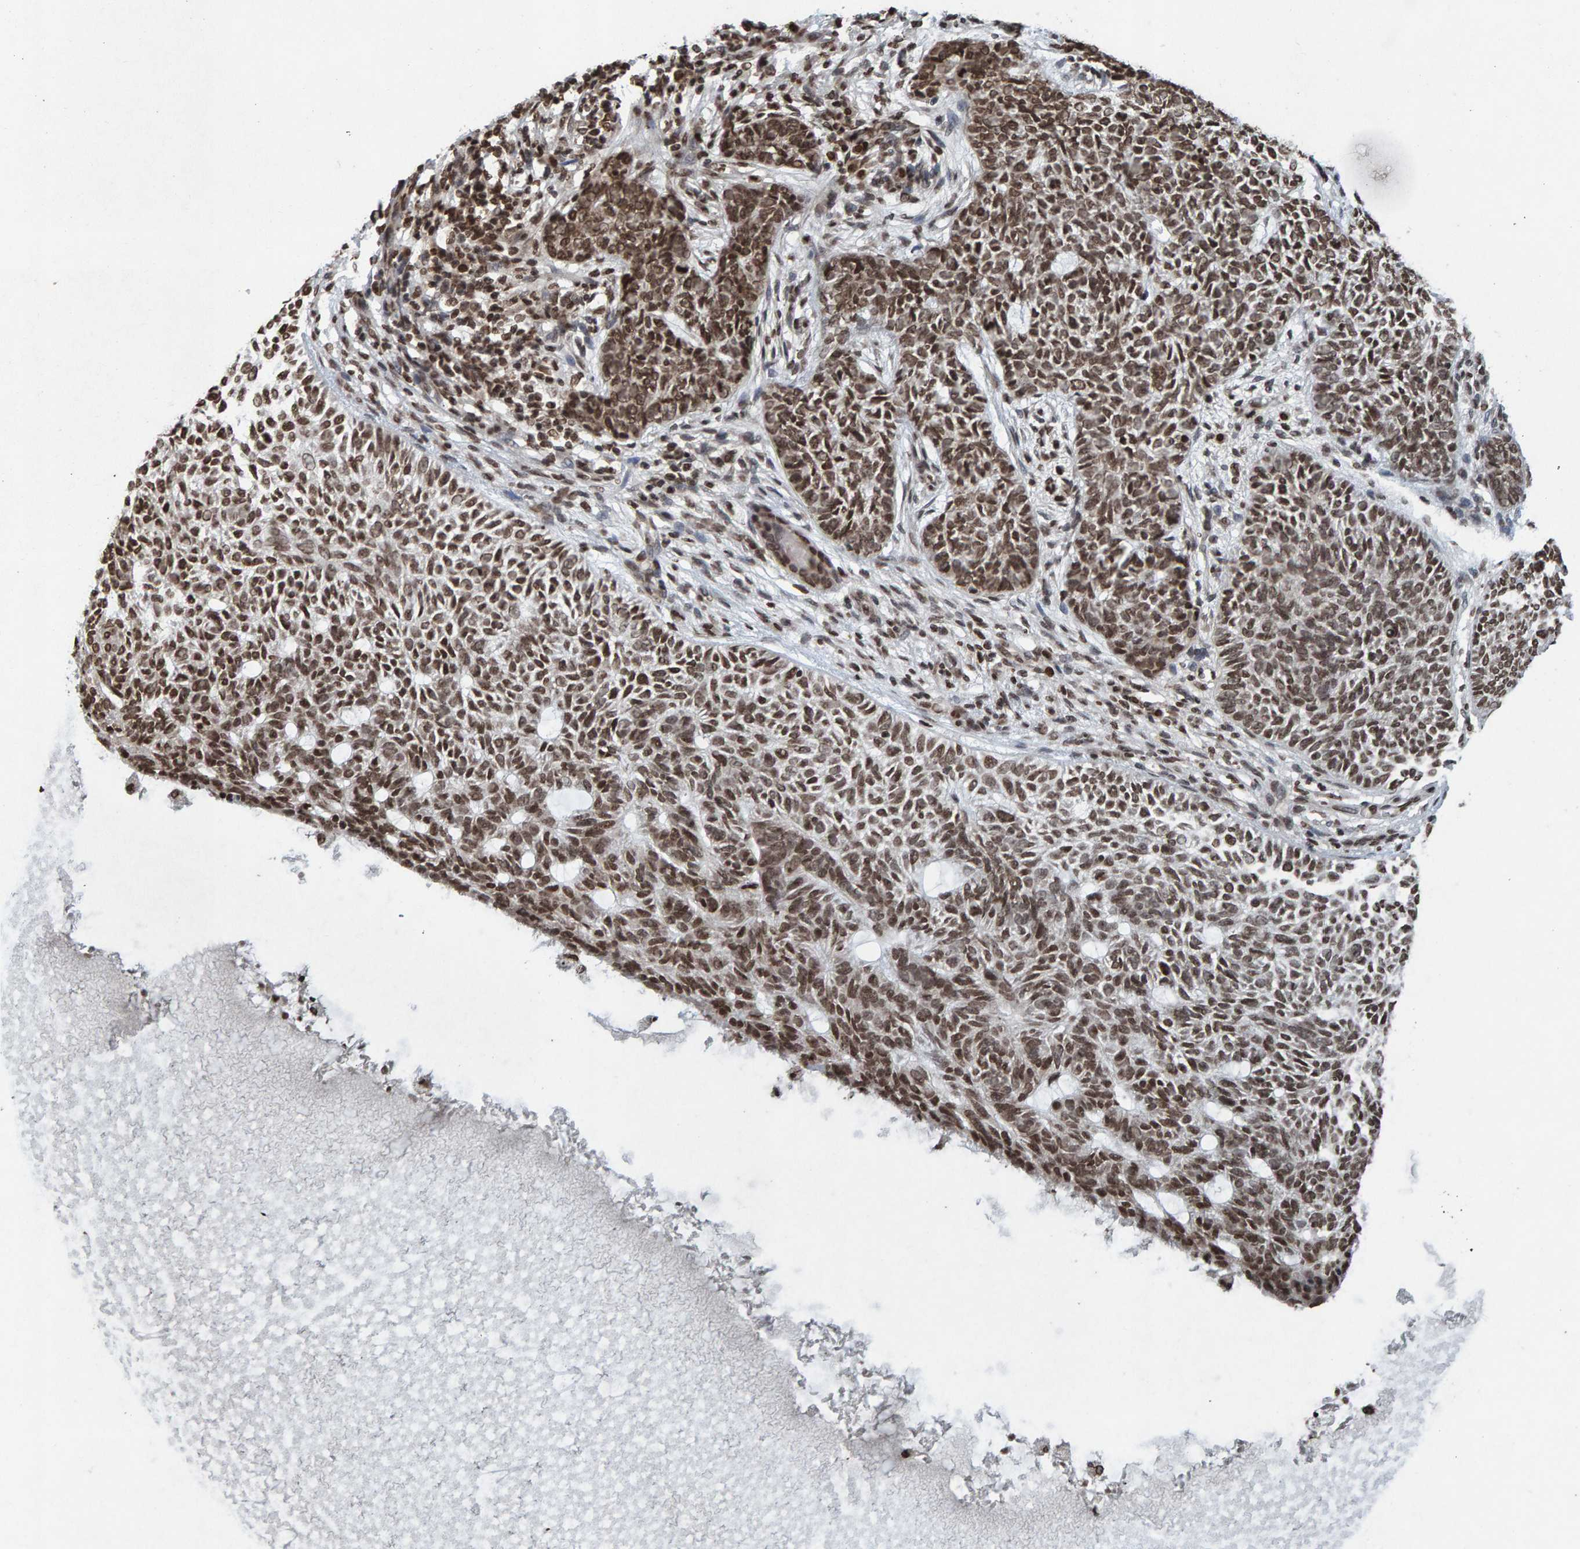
{"staining": {"intensity": "strong", "quantity": ">75%", "location": "nuclear"}, "tissue": "skin cancer", "cell_type": "Tumor cells", "image_type": "cancer", "snomed": [{"axis": "morphology", "description": "Basal cell carcinoma"}, {"axis": "topography", "description": "Skin"}], "caption": "Immunohistochemical staining of human basal cell carcinoma (skin) reveals high levels of strong nuclear staining in about >75% of tumor cells.", "gene": "H2AZ1", "patient": {"sex": "male", "age": 87}}